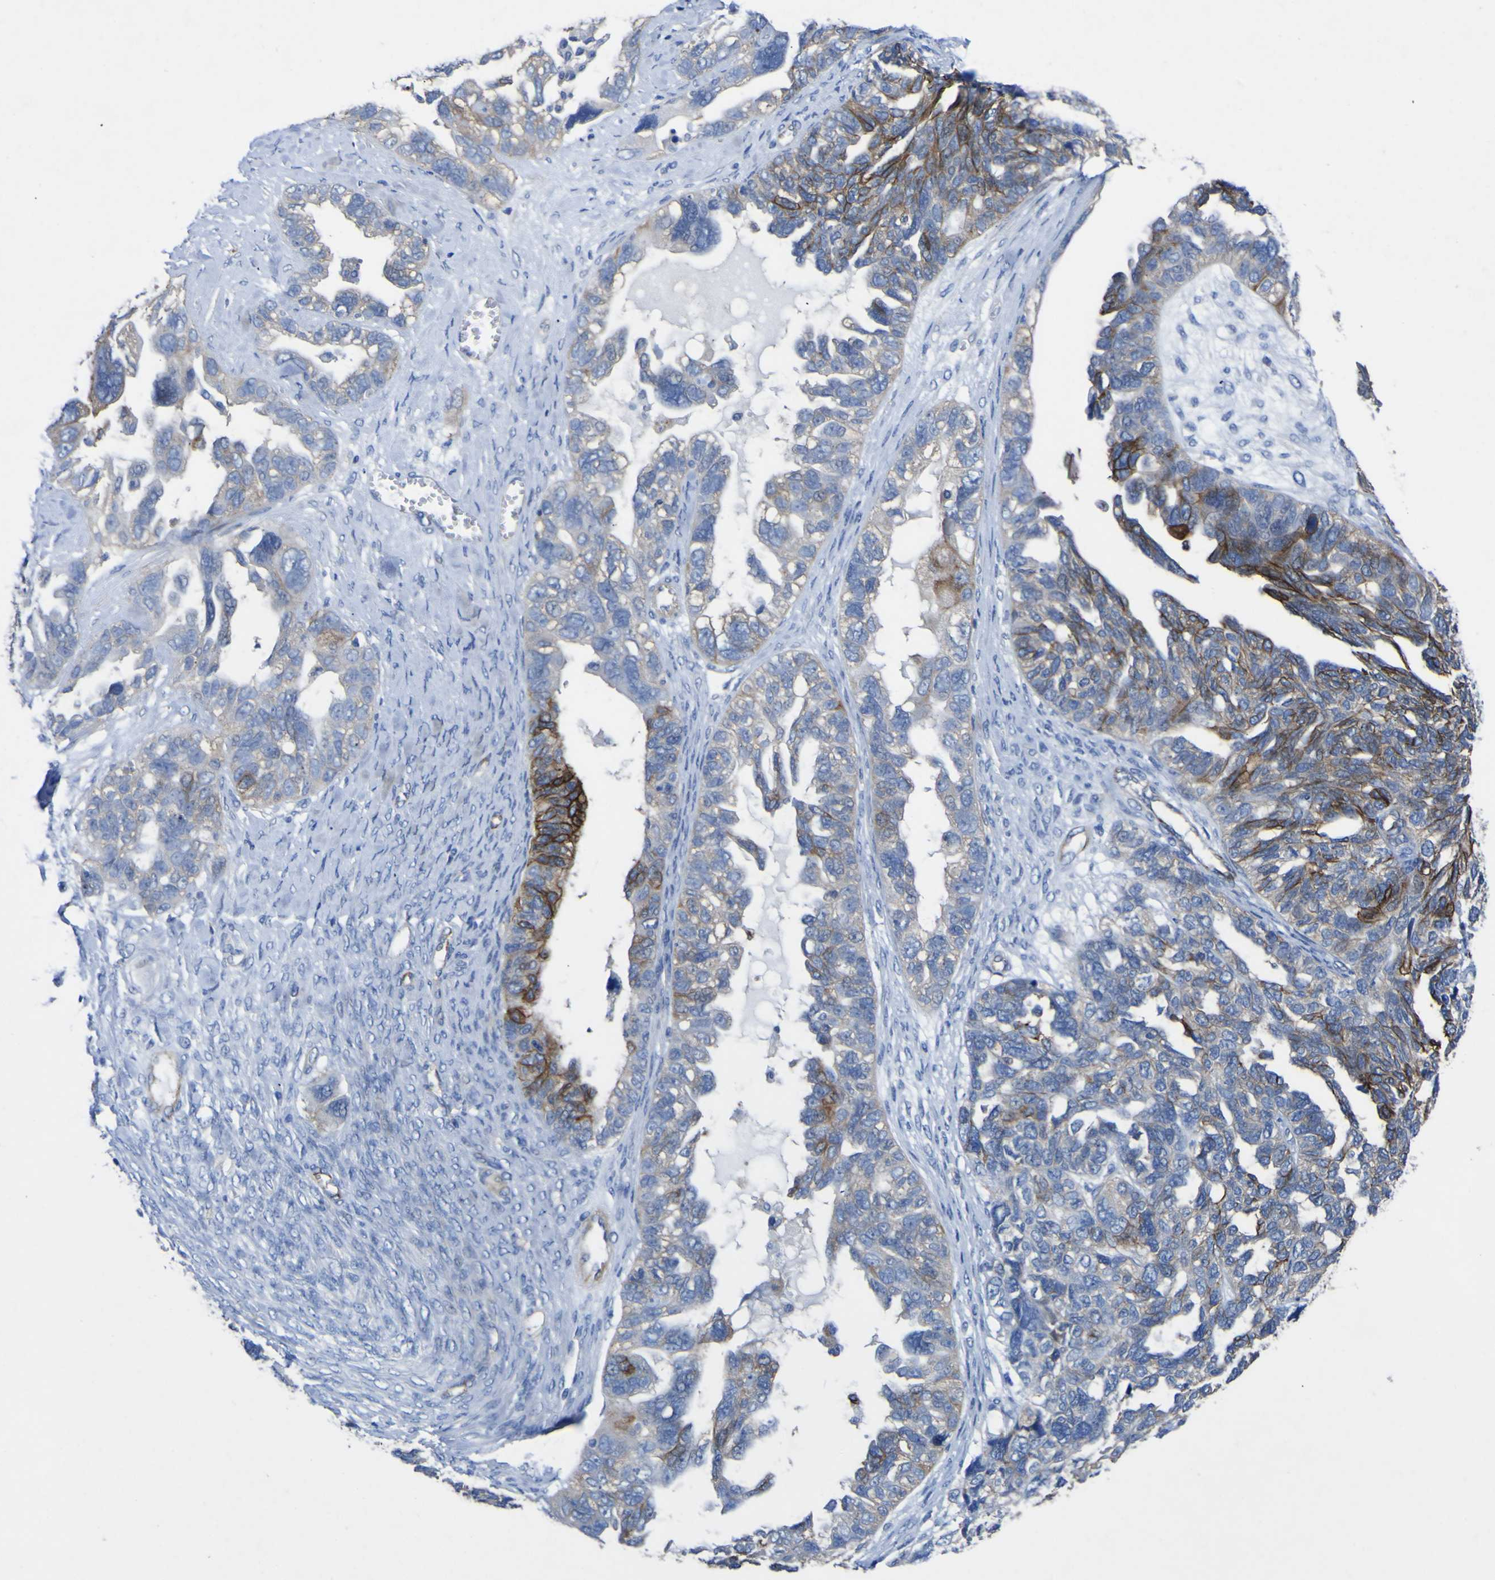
{"staining": {"intensity": "strong", "quantity": "25%-75%", "location": "cytoplasmic/membranous"}, "tissue": "ovarian cancer", "cell_type": "Tumor cells", "image_type": "cancer", "snomed": [{"axis": "morphology", "description": "Cystadenocarcinoma, serous, NOS"}, {"axis": "topography", "description": "Ovary"}], "caption": "Approximately 25%-75% of tumor cells in ovarian cancer show strong cytoplasmic/membranous protein staining as visualized by brown immunohistochemical staining.", "gene": "AGO4", "patient": {"sex": "female", "age": 79}}